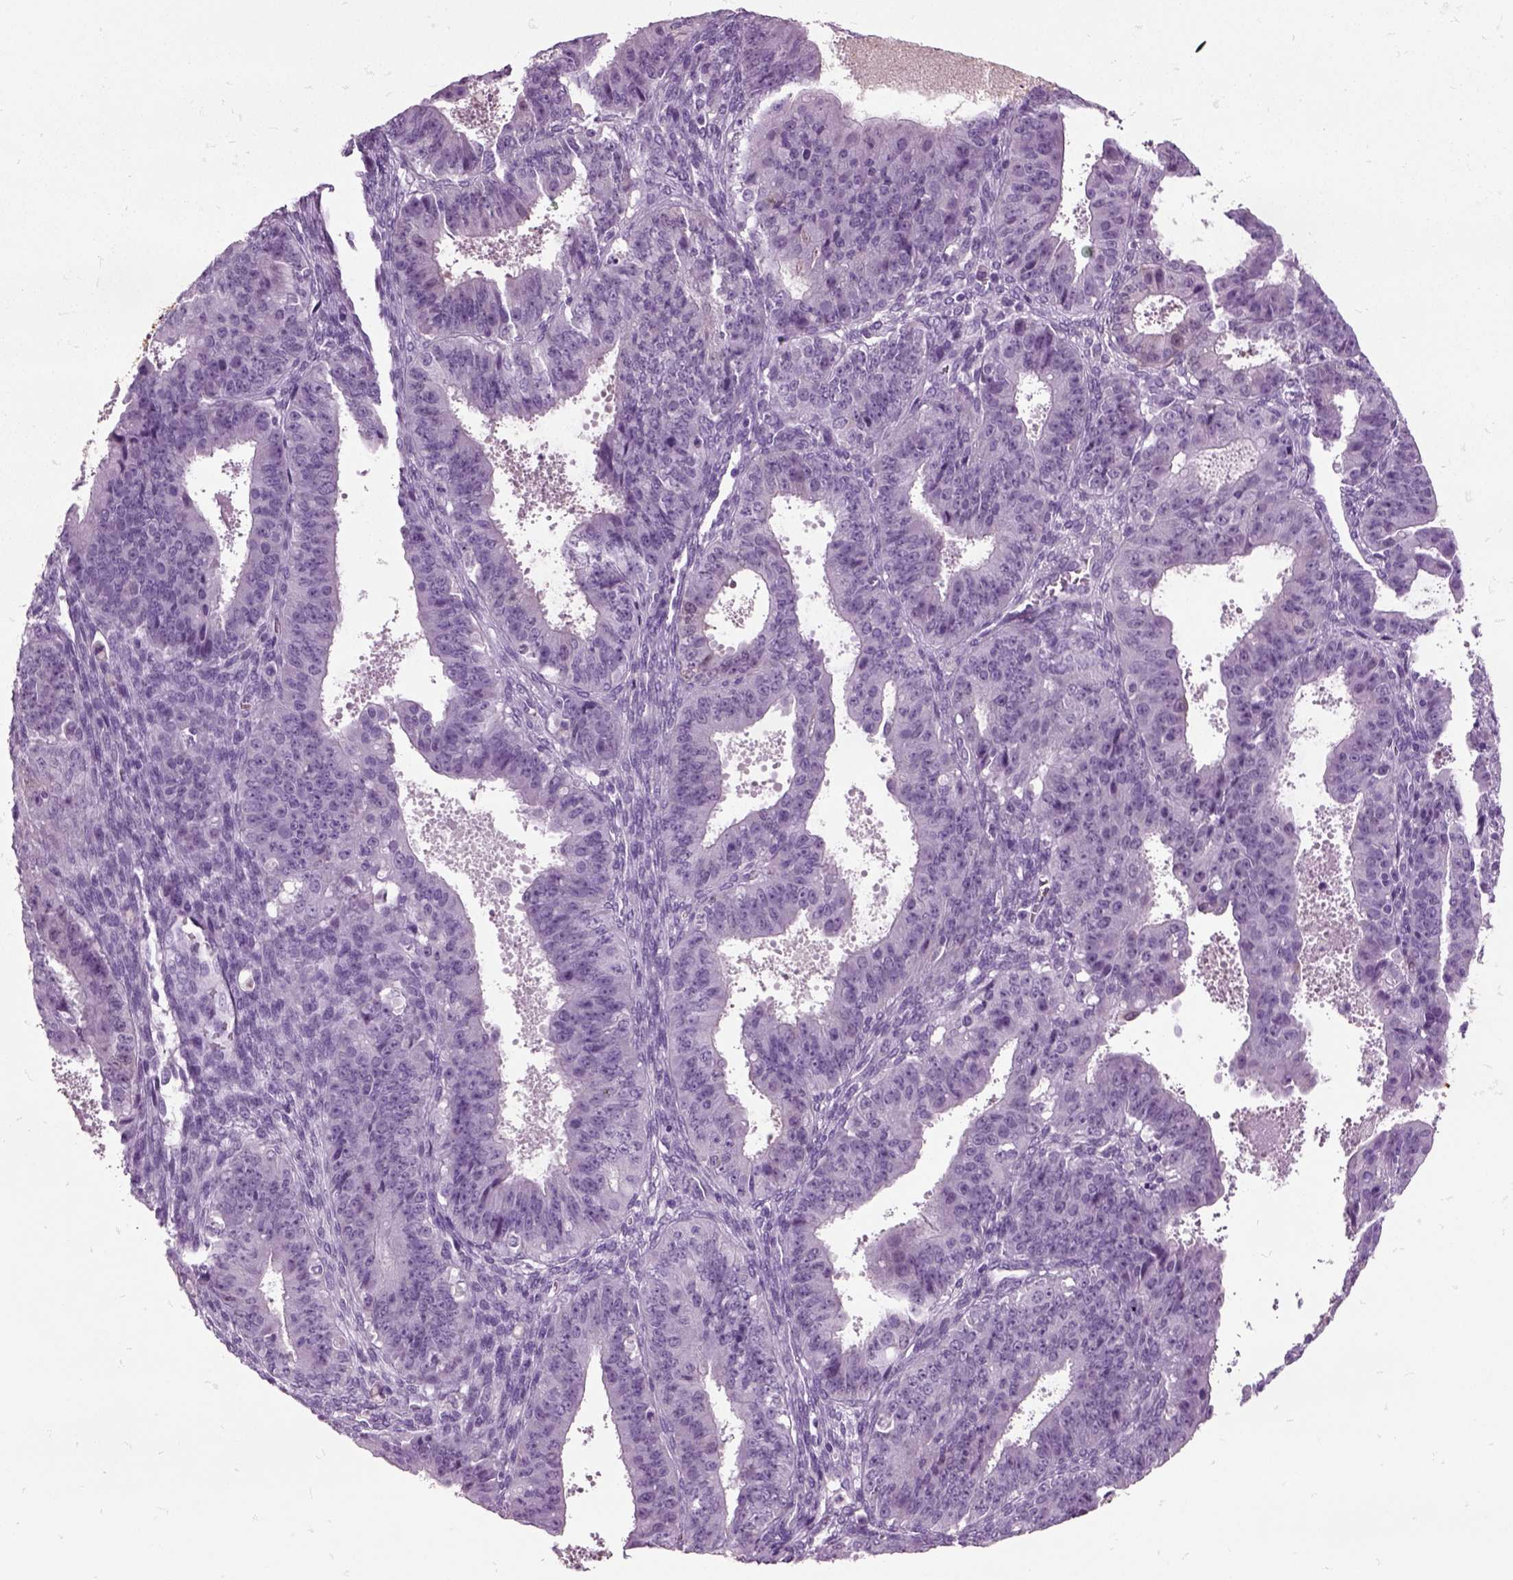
{"staining": {"intensity": "negative", "quantity": "none", "location": "none"}, "tissue": "ovarian cancer", "cell_type": "Tumor cells", "image_type": "cancer", "snomed": [{"axis": "morphology", "description": "Carcinoma, endometroid"}, {"axis": "topography", "description": "Ovary"}], "caption": "The image reveals no staining of tumor cells in ovarian cancer (endometroid carcinoma).", "gene": "CRABP1", "patient": {"sex": "female", "age": 42}}